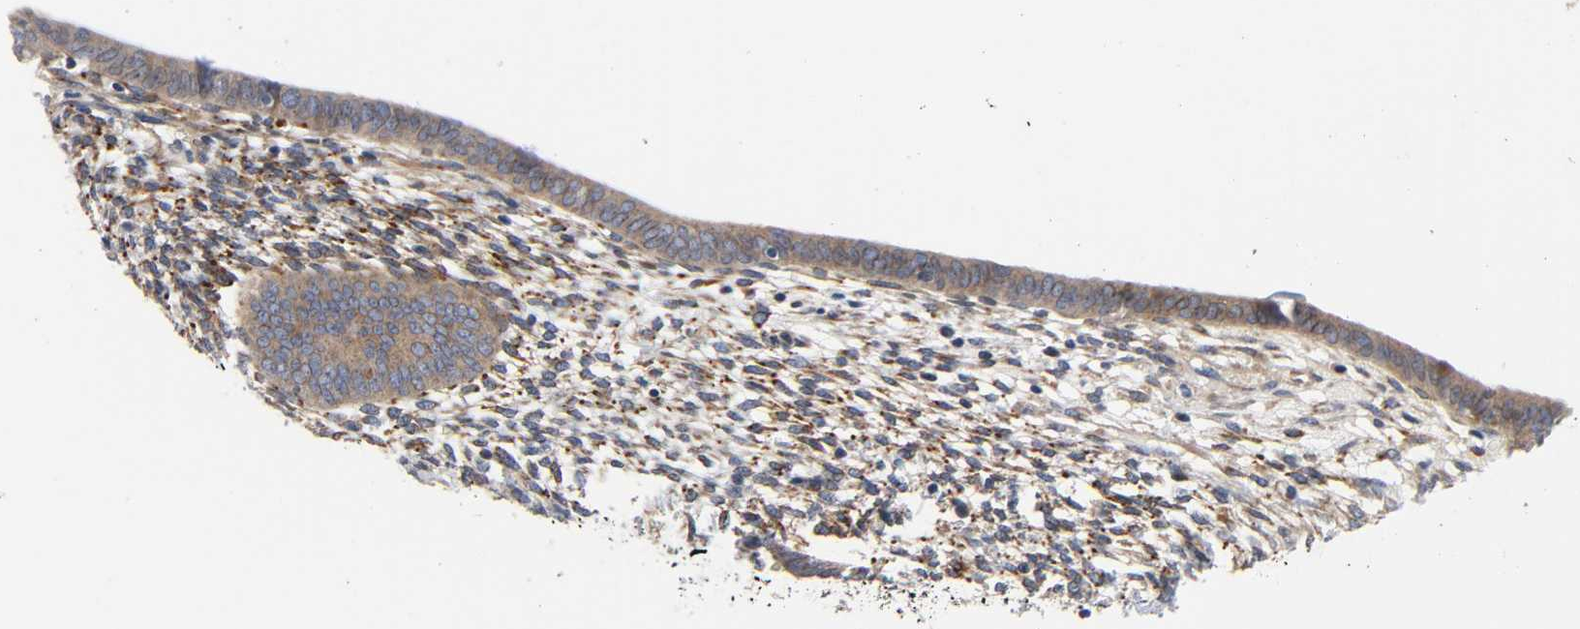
{"staining": {"intensity": "weak", "quantity": "25%-75%", "location": "cytoplasmic/membranous"}, "tissue": "endometrium", "cell_type": "Cells in endometrial stroma", "image_type": "normal", "snomed": [{"axis": "morphology", "description": "Normal tissue, NOS"}, {"axis": "topography", "description": "Endometrium"}], "caption": "Cells in endometrial stroma exhibit low levels of weak cytoplasmic/membranous staining in approximately 25%-75% of cells in normal human endometrium. The staining was performed using DAB (3,3'-diaminobenzidine) to visualize the protein expression in brown, while the nuclei were stained in blue with hematoxylin (Magnification: 20x).", "gene": "ASB6", "patient": {"sex": "female", "age": 57}}